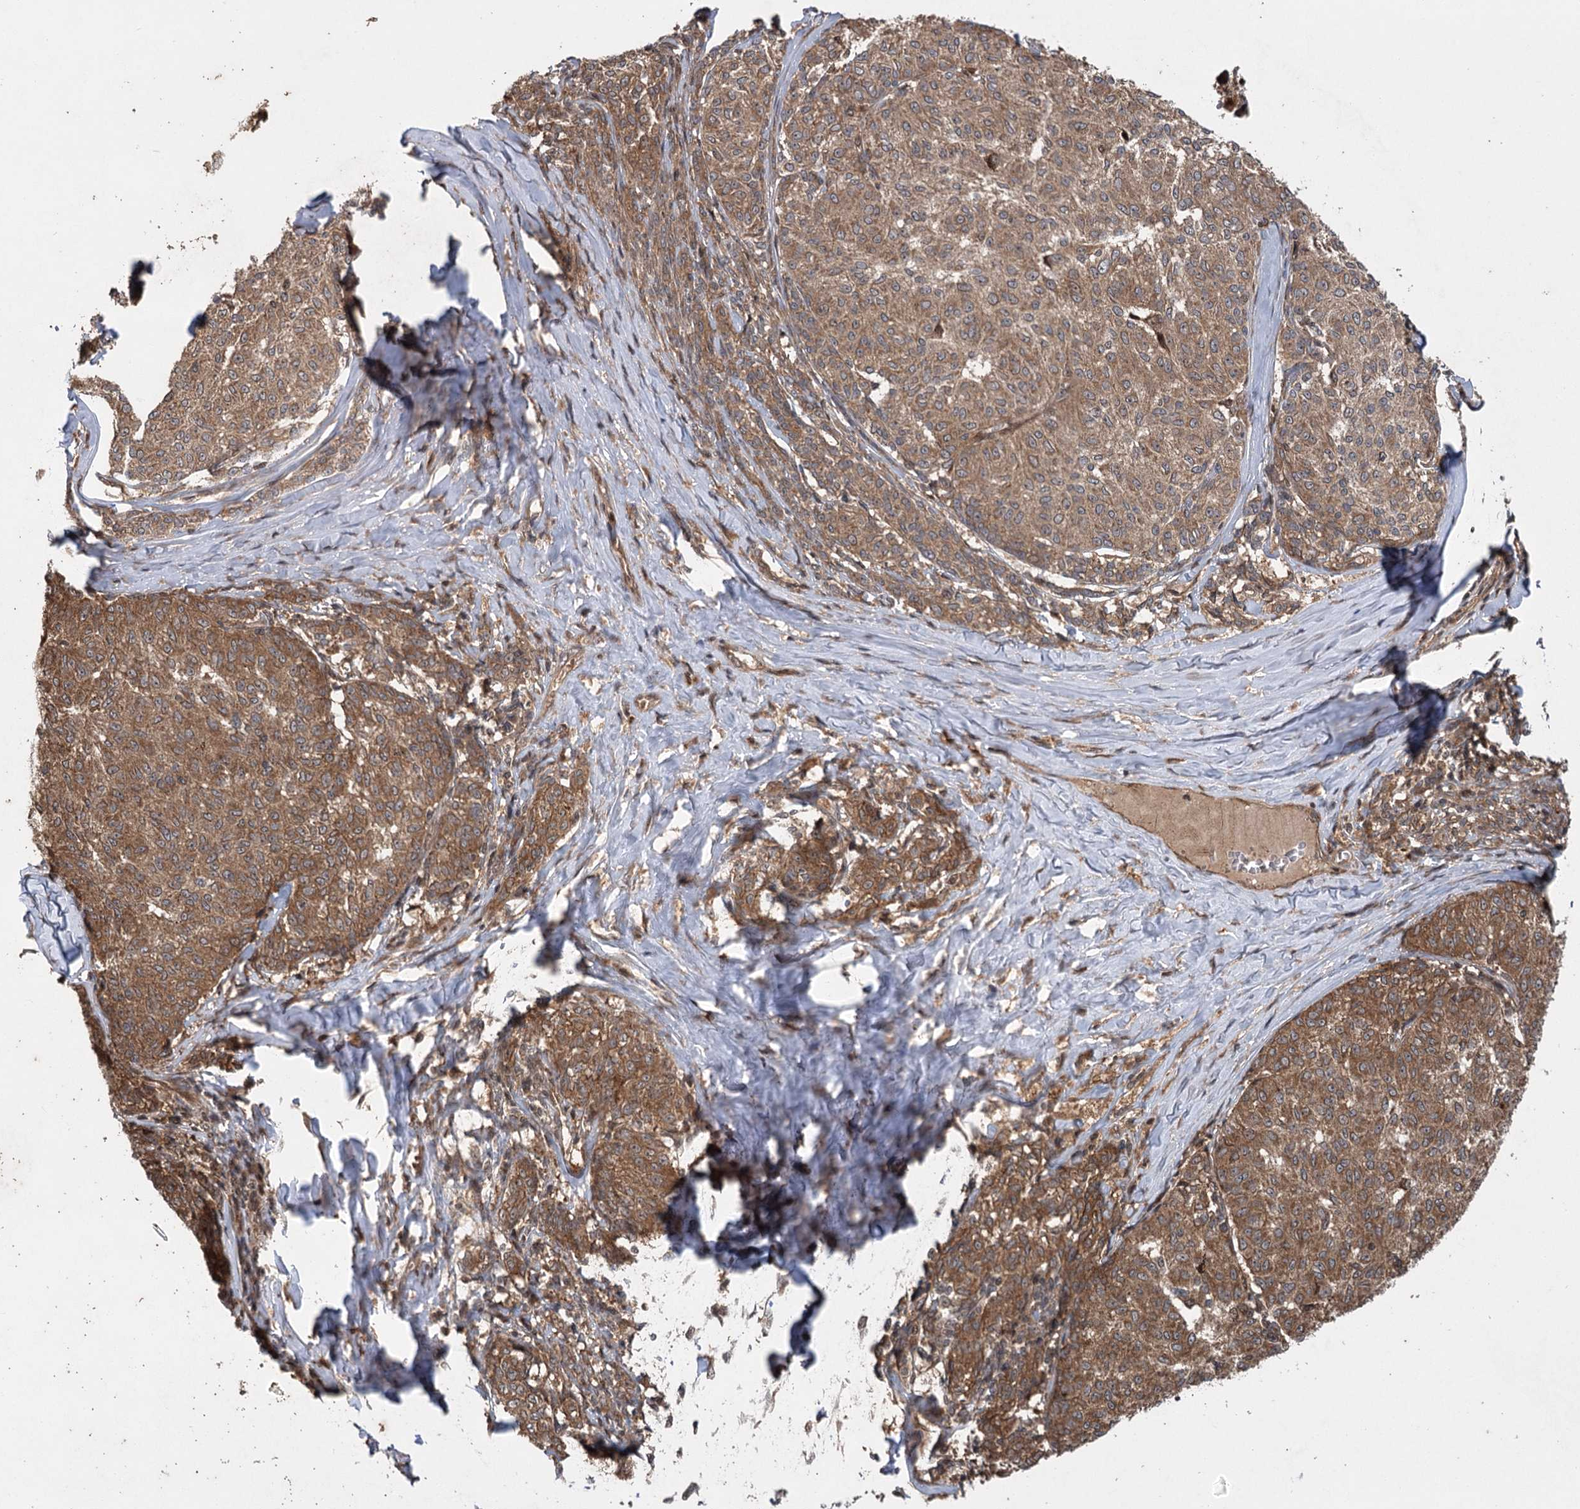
{"staining": {"intensity": "moderate", "quantity": ">75%", "location": "cytoplasmic/membranous"}, "tissue": "melanoma", "cell_type": "Tumor cells", "image_type": "cancer", "snomed": [{"axis": "morphology", "description": "Malignant melanoma, NOS"}, {"axis": "topography", "description": "Skin"}], "caption": "A brown stain highlights moderate cytoplasmic/membranous staining of a protein in human melanoma tumor cells.", "gene": "INSIG2", "patient": {"sex": "female", "age": 72}}